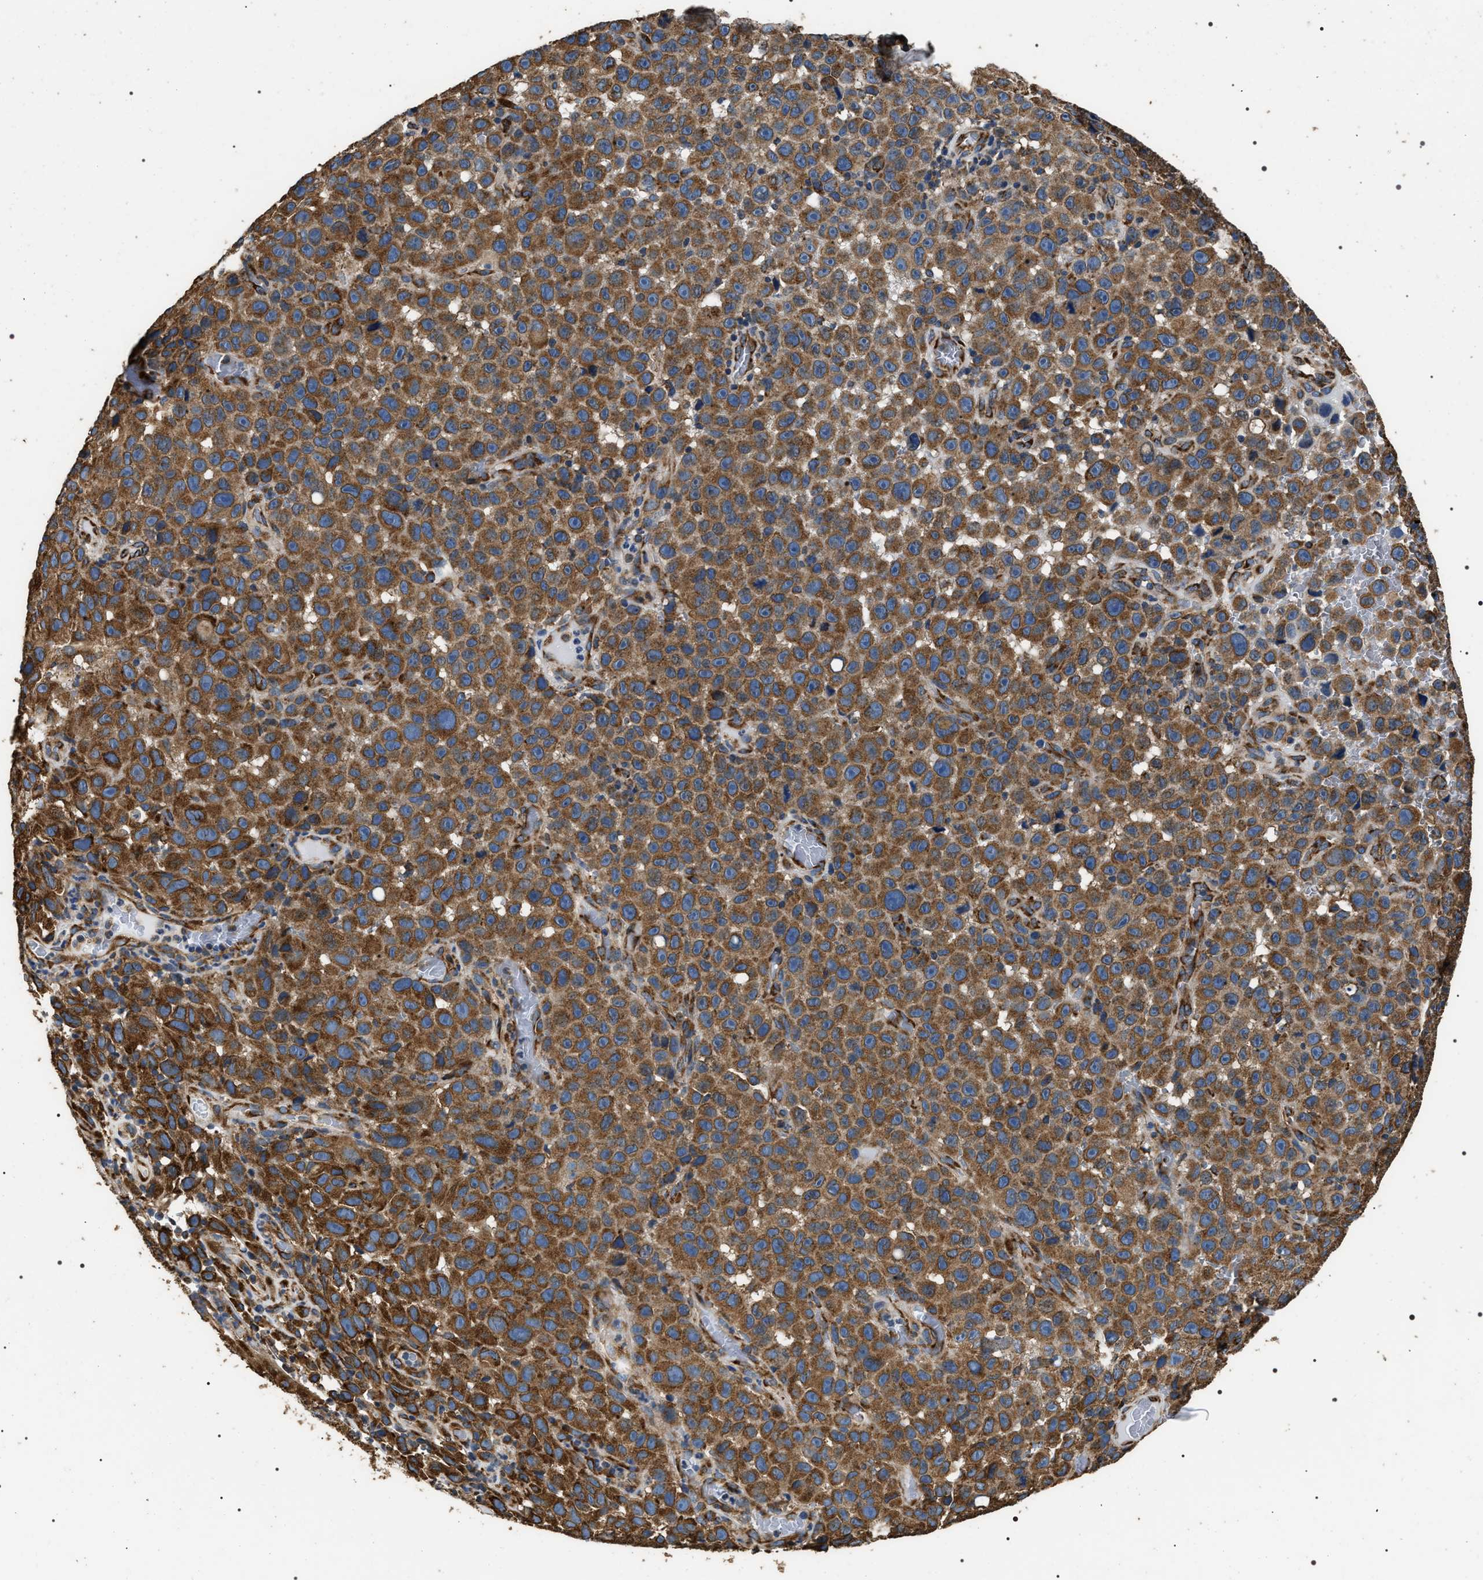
{"staining": {"intensity": "moderate", "quantity": ">75%", "location": "cytoplasmic/membranous"}, "tissue": "melanoma", "cell_type": "Tumor cells", "image_type": "cancer", "snomed": [{"axis": "morphology", "description": "Malignant melanoma, NOS"}, {"axis": "topography", "description": "Skin"}], "caption": "Immunohistochemical staining of human melanoma exhibits medium levels of moderate cytoplasmic/membranous positivity in about >75% of tumor cells.", "gene": "KTN1", "patient": {"sex": "female", "age": 82}}